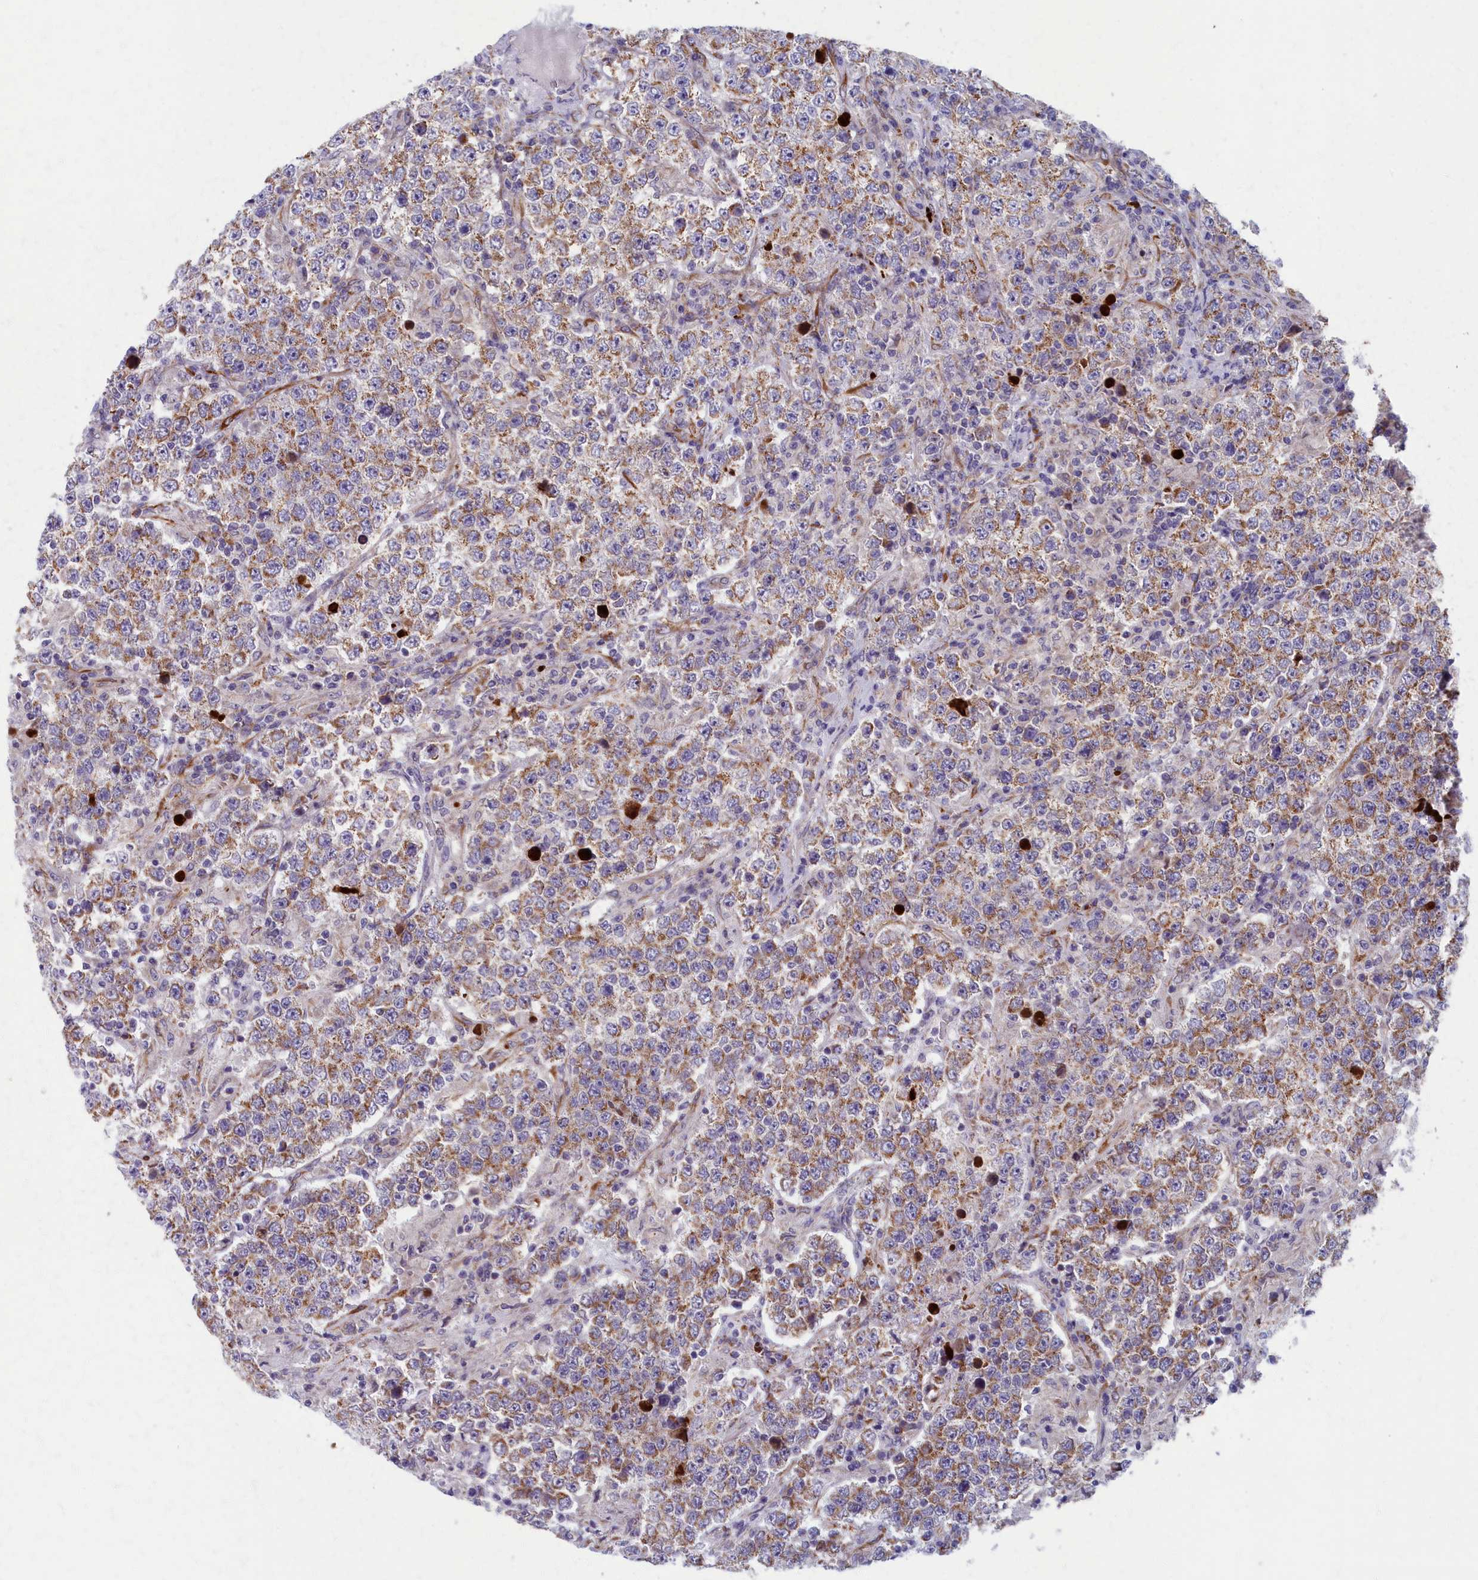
{"staining": {"intensity": "moderate", "quantity": ">75%", "location": "cytoplasmic/membranous"}, "tissue": "testis cancer", "cell_type": "Tumor cells", "image_type": "cancer", "snomed": [{"axis": "morphology", "description": "Normal tissue, NOS"}, {"axis": "morphology", "description": "Urothelial carcinoma, High grade"}, {"axis": "morphology", "description": "Seminoma, NOS"}, {"axis": "morphology", "description": "Carcinoma, Embryonal, NOS"}, {"axis": "topography", "description": "Urinary bladder"}, {"axis": "topography", "description": "Testis"}], "caption": "Immunohistochemistry (IHC) micrograph of testis cancer stained for a protein (brown), which exhibits medium levels of moderate cytoplasmic/membranous positivity in approximately >75% of tumor cells.", "gene": "MRPS25", "patient": {"sex": "male", "age": 41}}